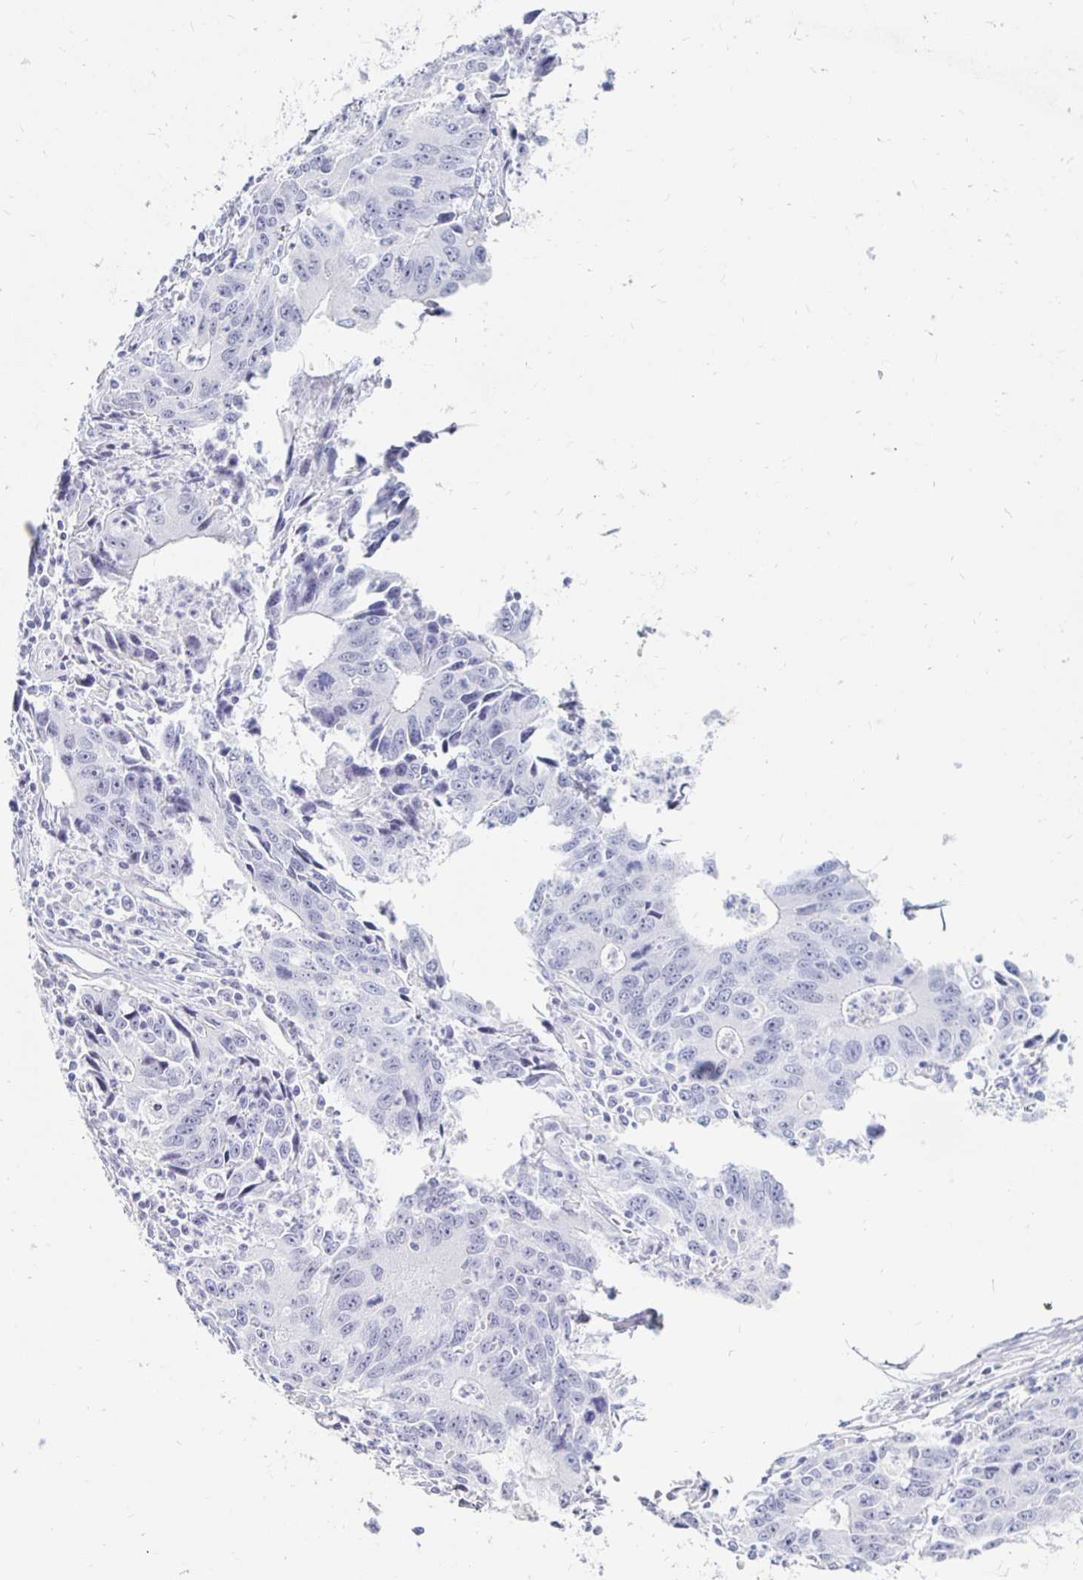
{"staining": {"intensity": "negative", "quantity": "none", "location": "none"}, "tissue": "liver cancer", "cell_type": "Tumor cells", "image_type": "cancer", "snomed": [{"axis": "morphology", "description": "Cholangiocarcinoma"}, {"axis": "topography", "description": "Liver"}], "caption": "This histopathology image is of liver cancer stained with IHC to label a protein in brown with the nuclei are counter-stained blue. There is no expression in tumor cells.", "gene": "KCNQ2", "patient": {"sex": "male", "age": 65}}